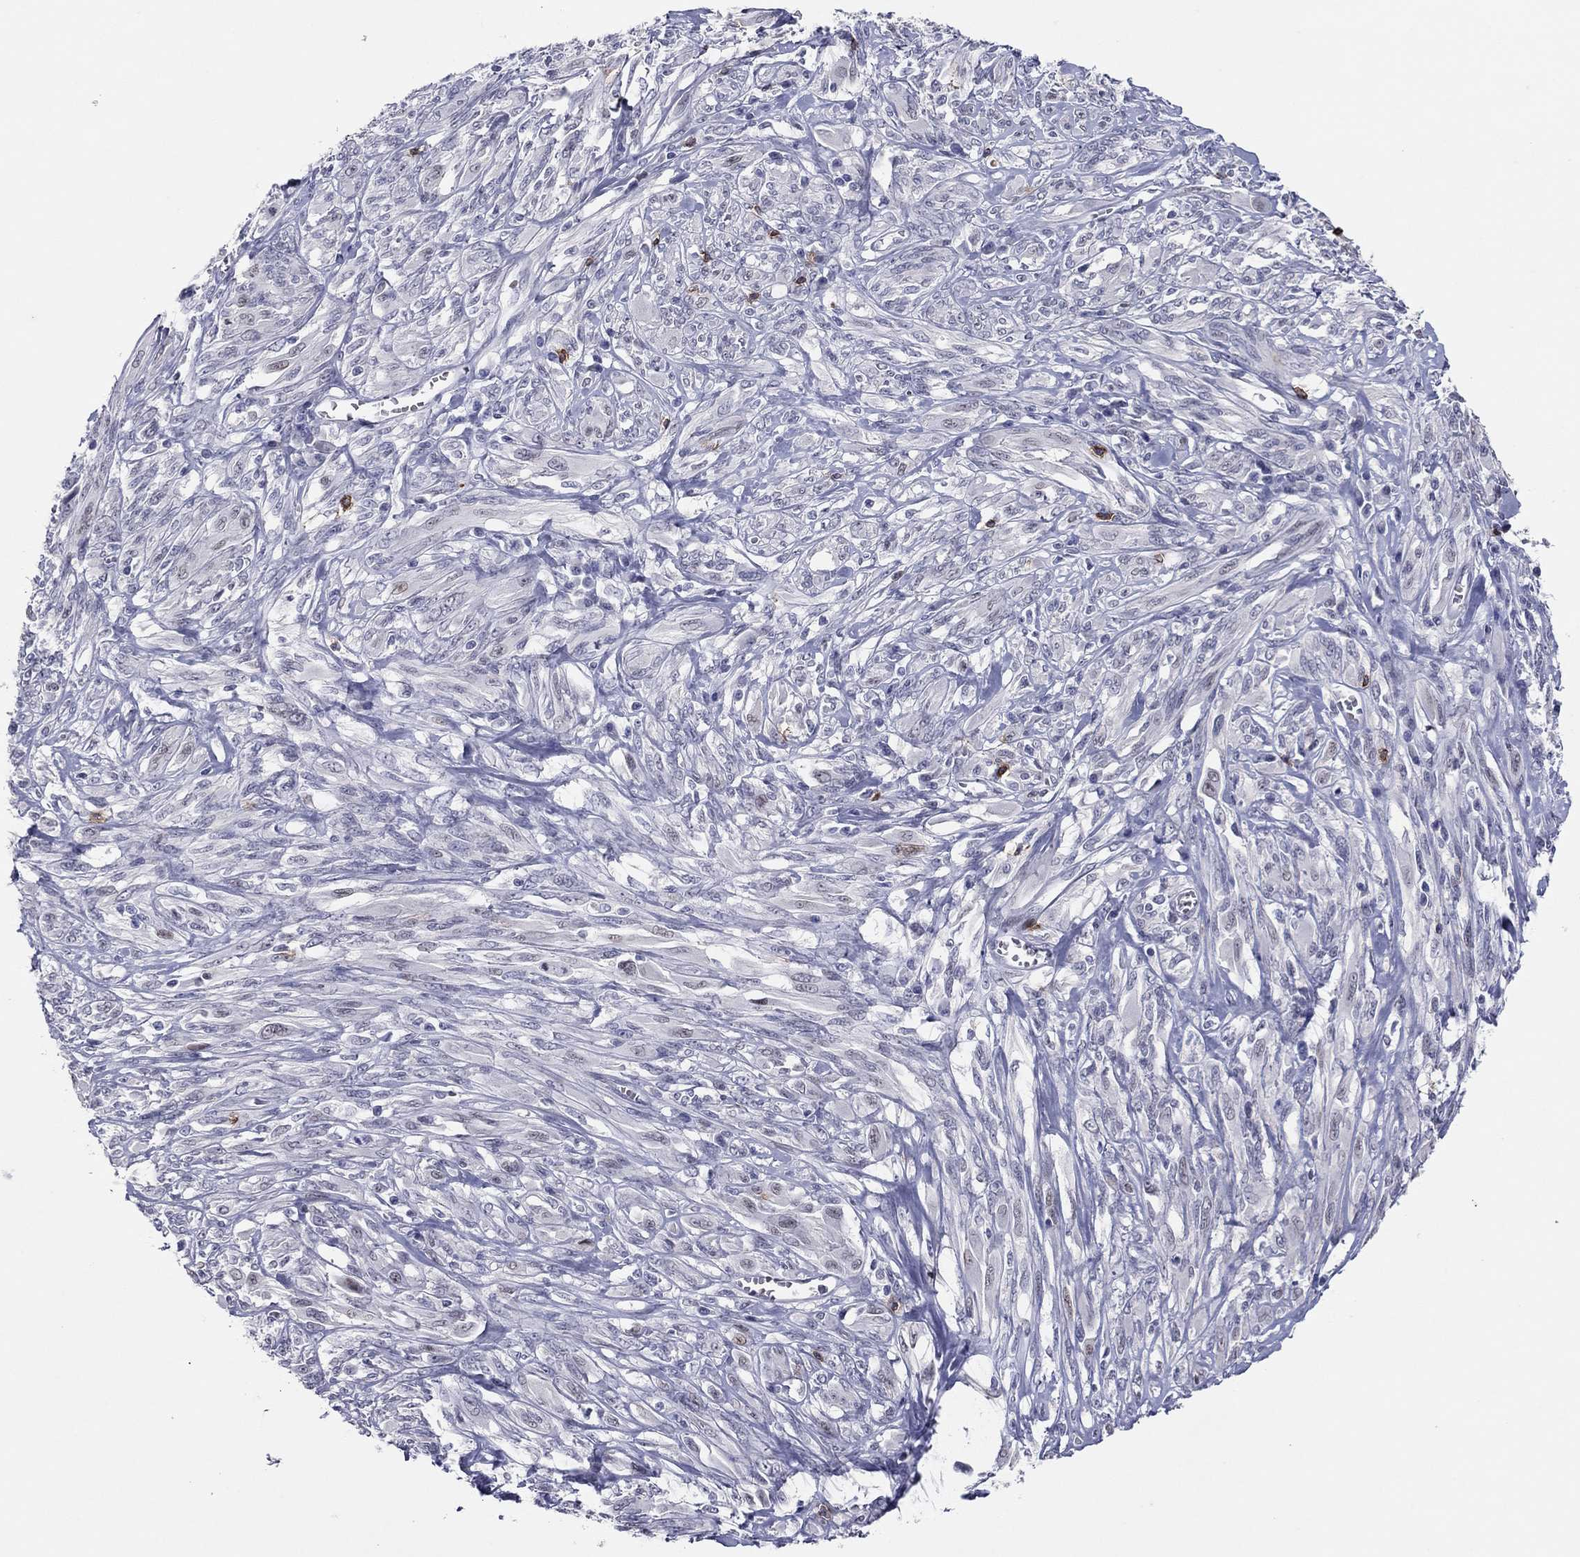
{"staining": {"intensity": "negative", "quantity": "none", "location": "none"}, "tissue": "melanoma", "cell_type": "Tumor cells", "image_type": "cancer", "snomed": [{"axis": "morphology", "description": "Malignant melanoma, NOS"}, {"axis": "topography", "description": "Skin"}], "caption": "Protein analysis of melanoma shows no significant staining in tumor cells.", "gene": "ITGAE", "patient": {"sex": "female", "age": 91}}